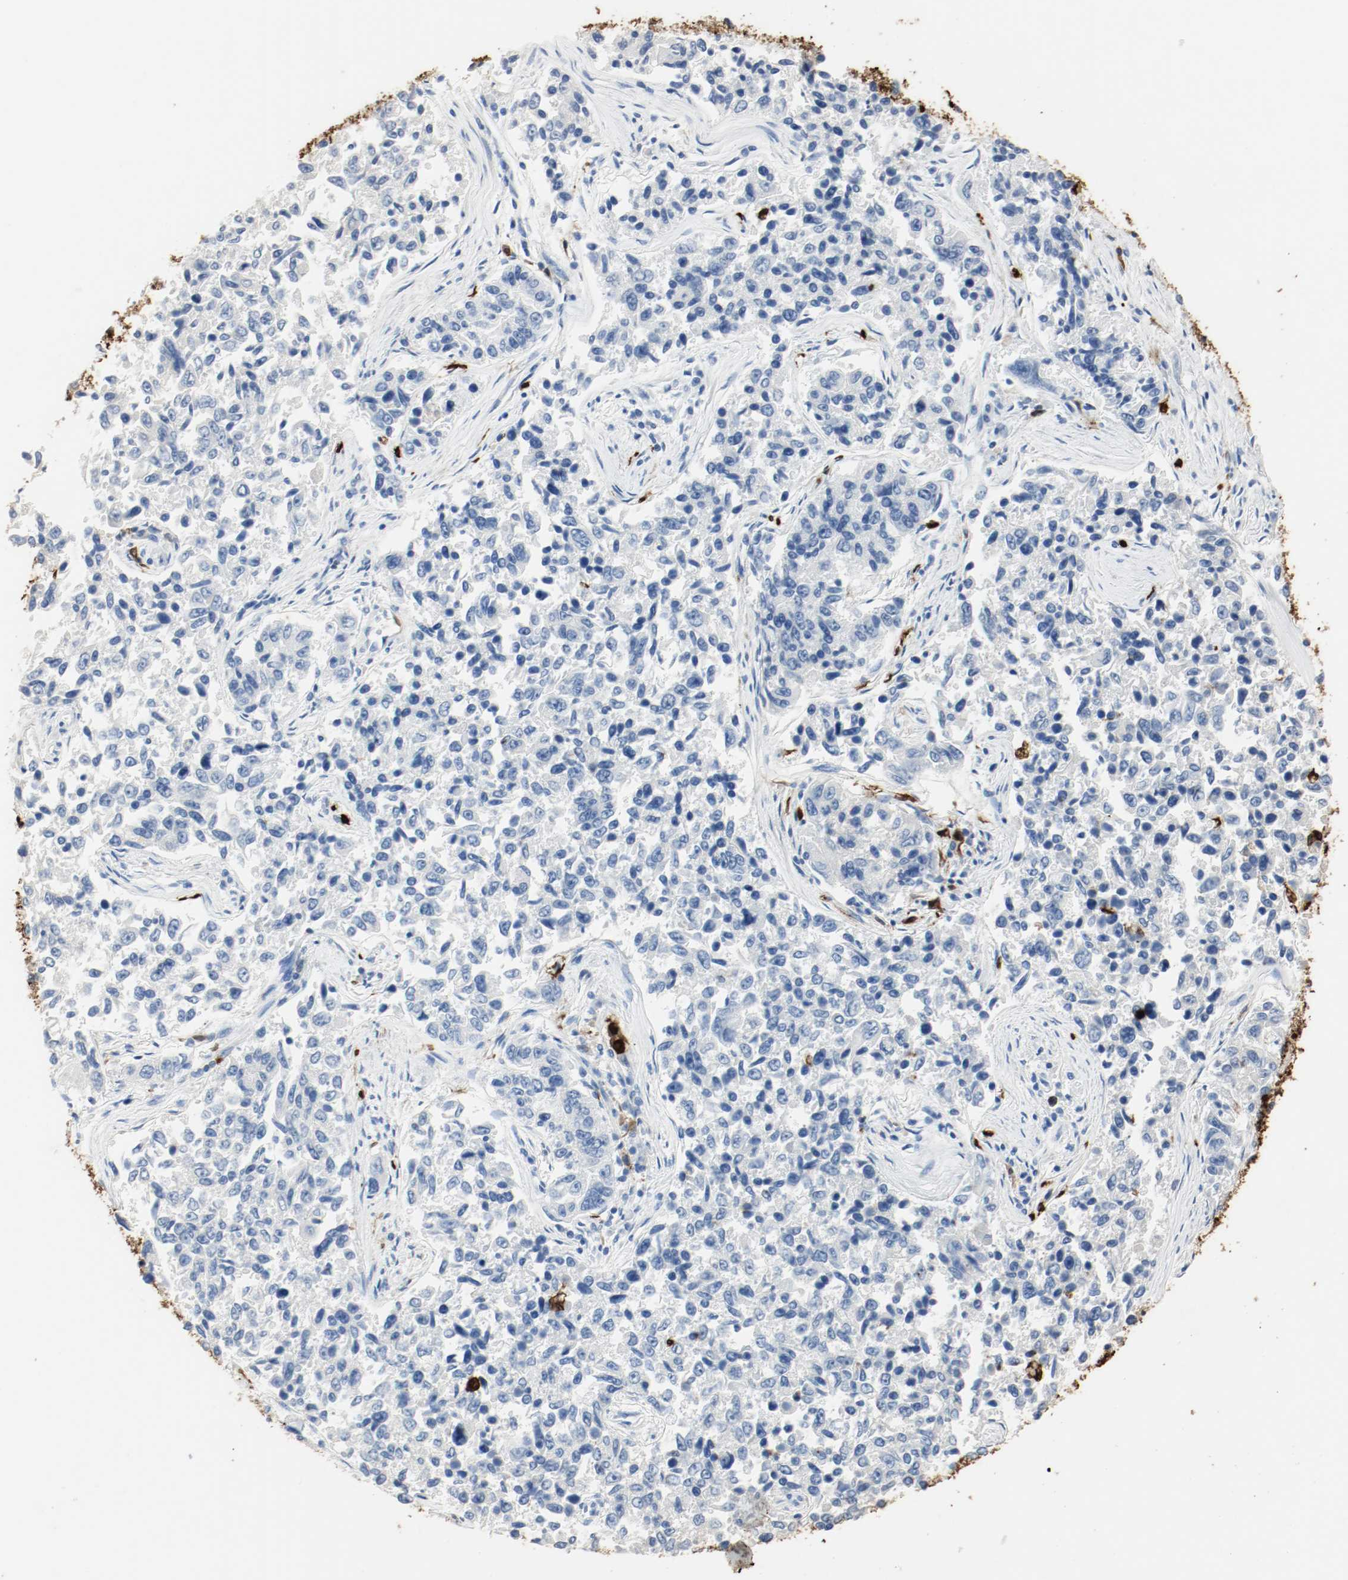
{"staining": {"intensity": "negative", "quantity": "none", "location": "none"}, "tissue": "lung cancer", "cell_type": "Tumor cells", "image_type": "cancer", "snomed": [{"axis": "morphology", "description": "Adenocarcinoma, NOS"}, {"axis": "topography", "description": "Lung"}], "caption": "Protein analysis of lung cancer exhibits no significant expression in tumor cells.", "gene": "S100A9", "patient": {"sex": "male", "age": 84}}